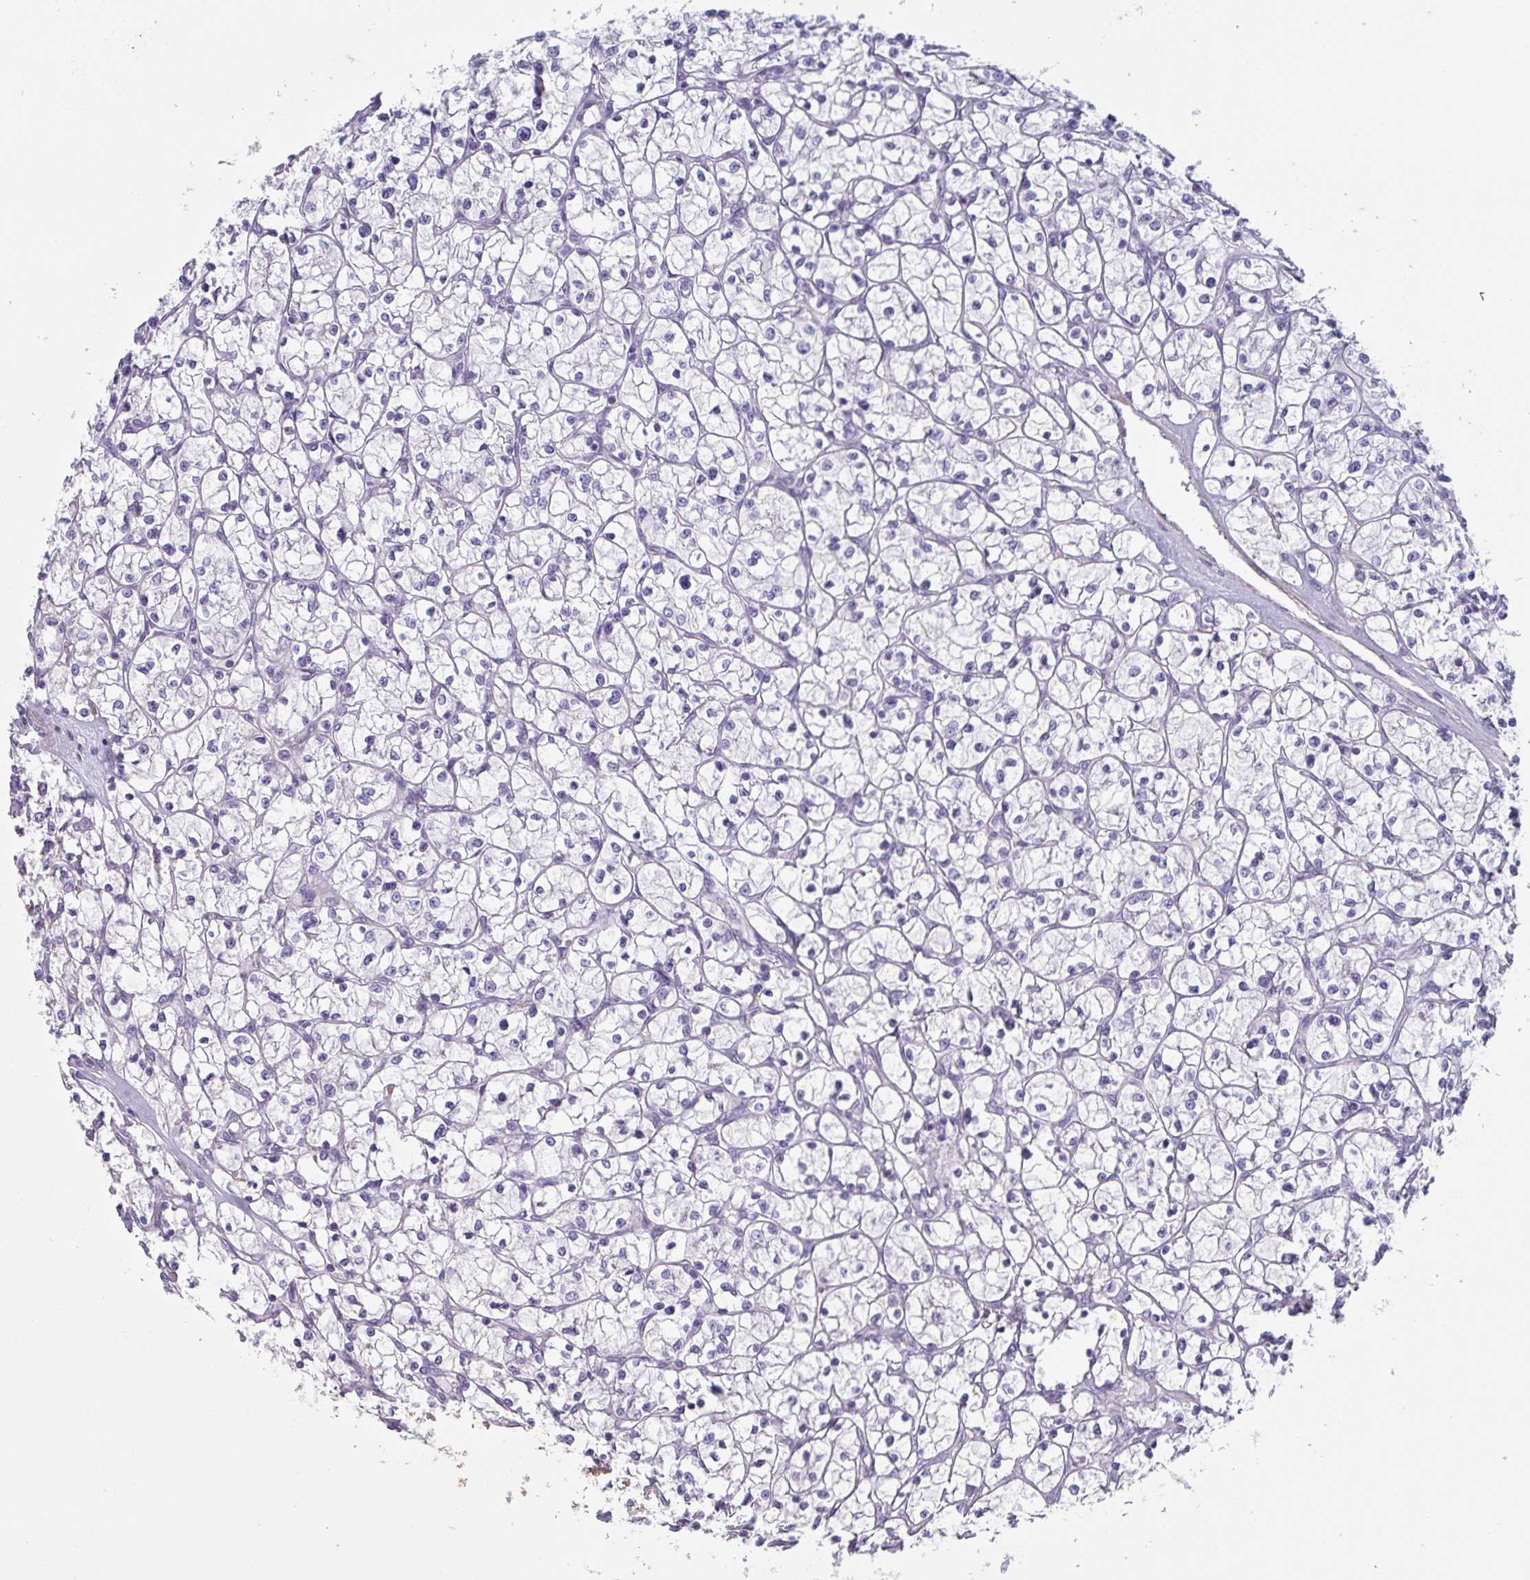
{"staining": {"intensity": "negative", "quantity": "none", "location": "none"}, "tissue": "renal cancer", "cell_type": "Tumor cells", "image_type": "cancer", "snomed": [{"axis": "morphology", "description": "Adenocarcinoma, NOS"}, {"axis": "topography", "description": "Kidney"}], "caption": "The immunohistochemistry (IHC) photomicrograph has no significant expression in tumor cells of adenocarcinoma (renal) tissue.", "gene": "OR5P3", "patient": {"sex": "female", "age": 64}}